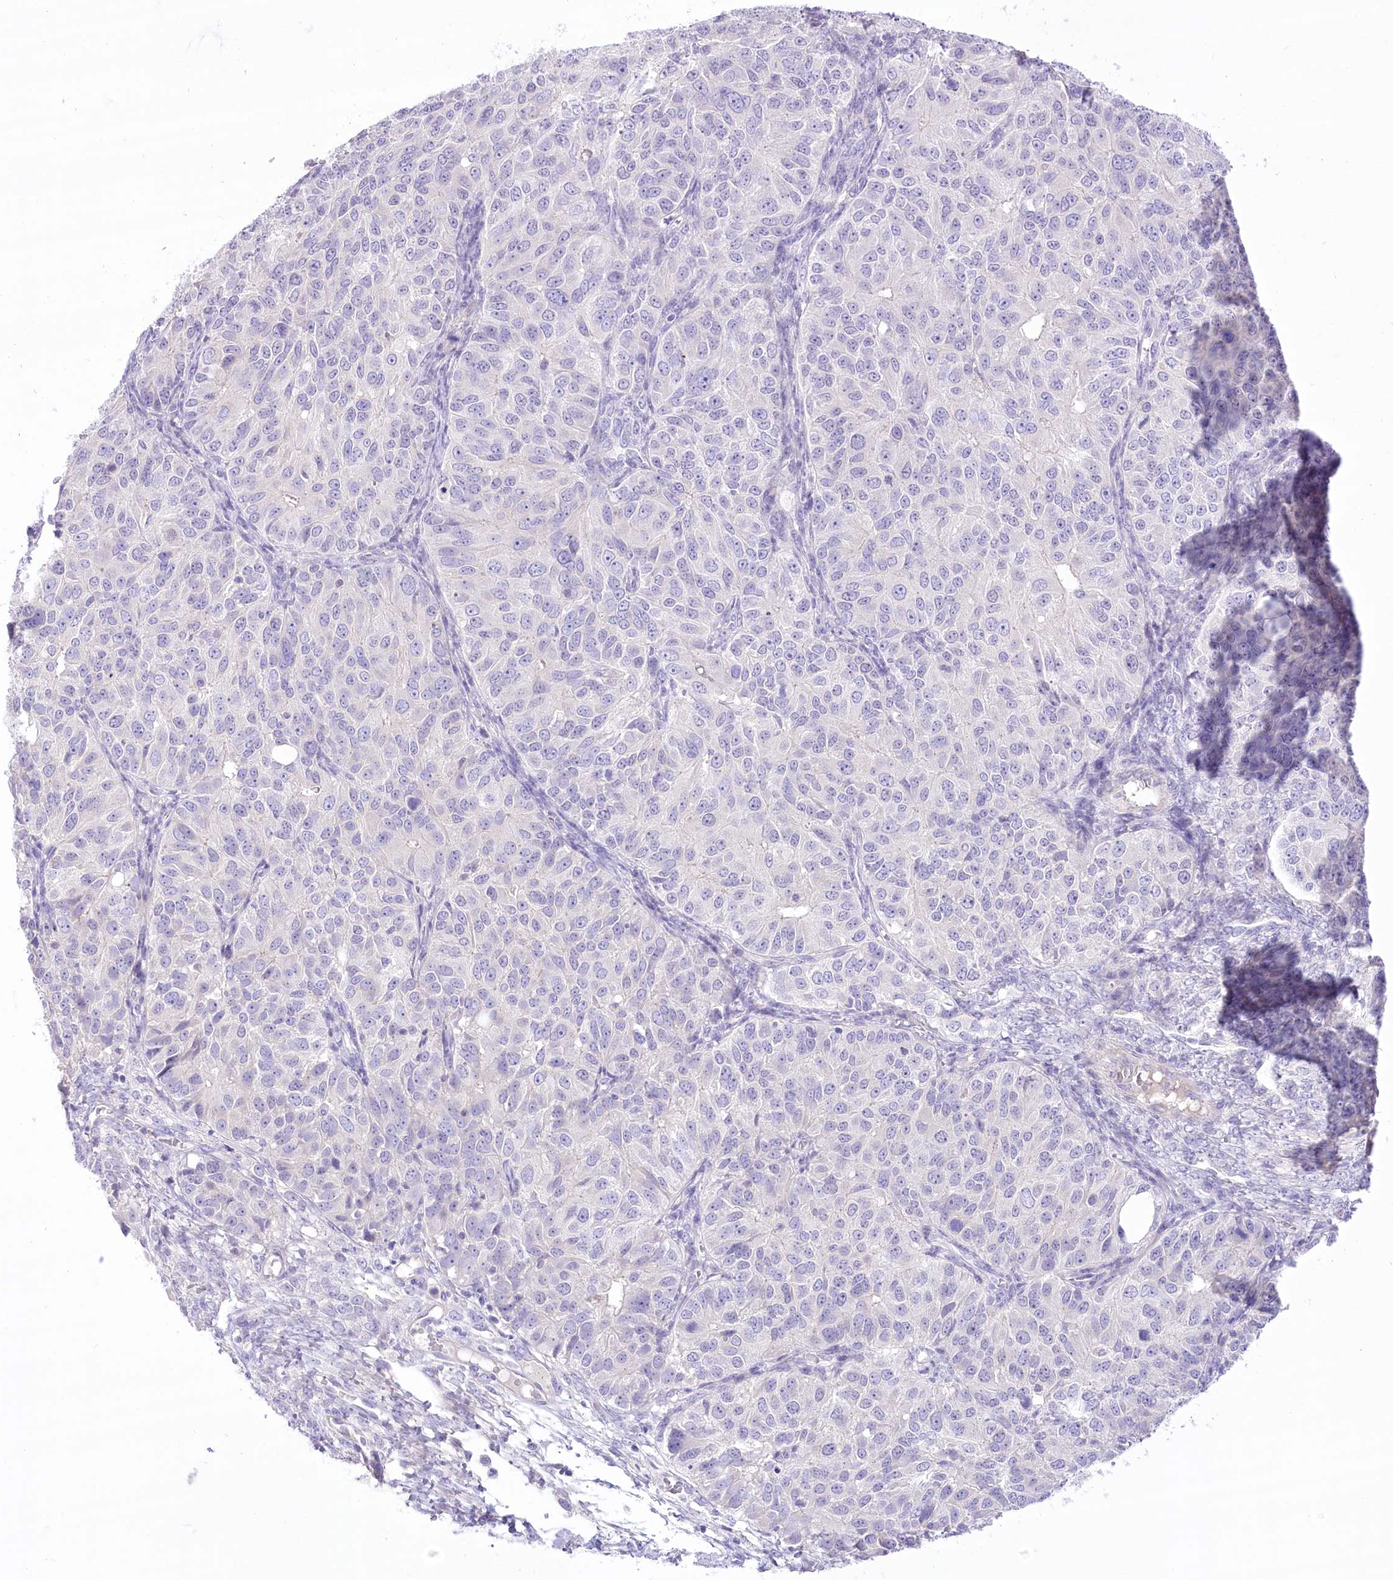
{"staining": {"intensity": "negative", "quantity": "none", "location": "none"}, "tissue": "ovarian cancer", "cell_type": "Tumor cells", "image_type": "cancer", "snomed": [{"axis": "morphology", "description": "Carcinoma, endometroid"}, {"axis": "topography", "description": "Ovary"}], "caption": "Immunohistochemistry (IHC) image of neoplastic tissue: ovarian cancer stained with DAB demonstrates no significant protein staining in tumor cells.", "gene": "HELT", "patient": {"sex": "female", "age": 51}}